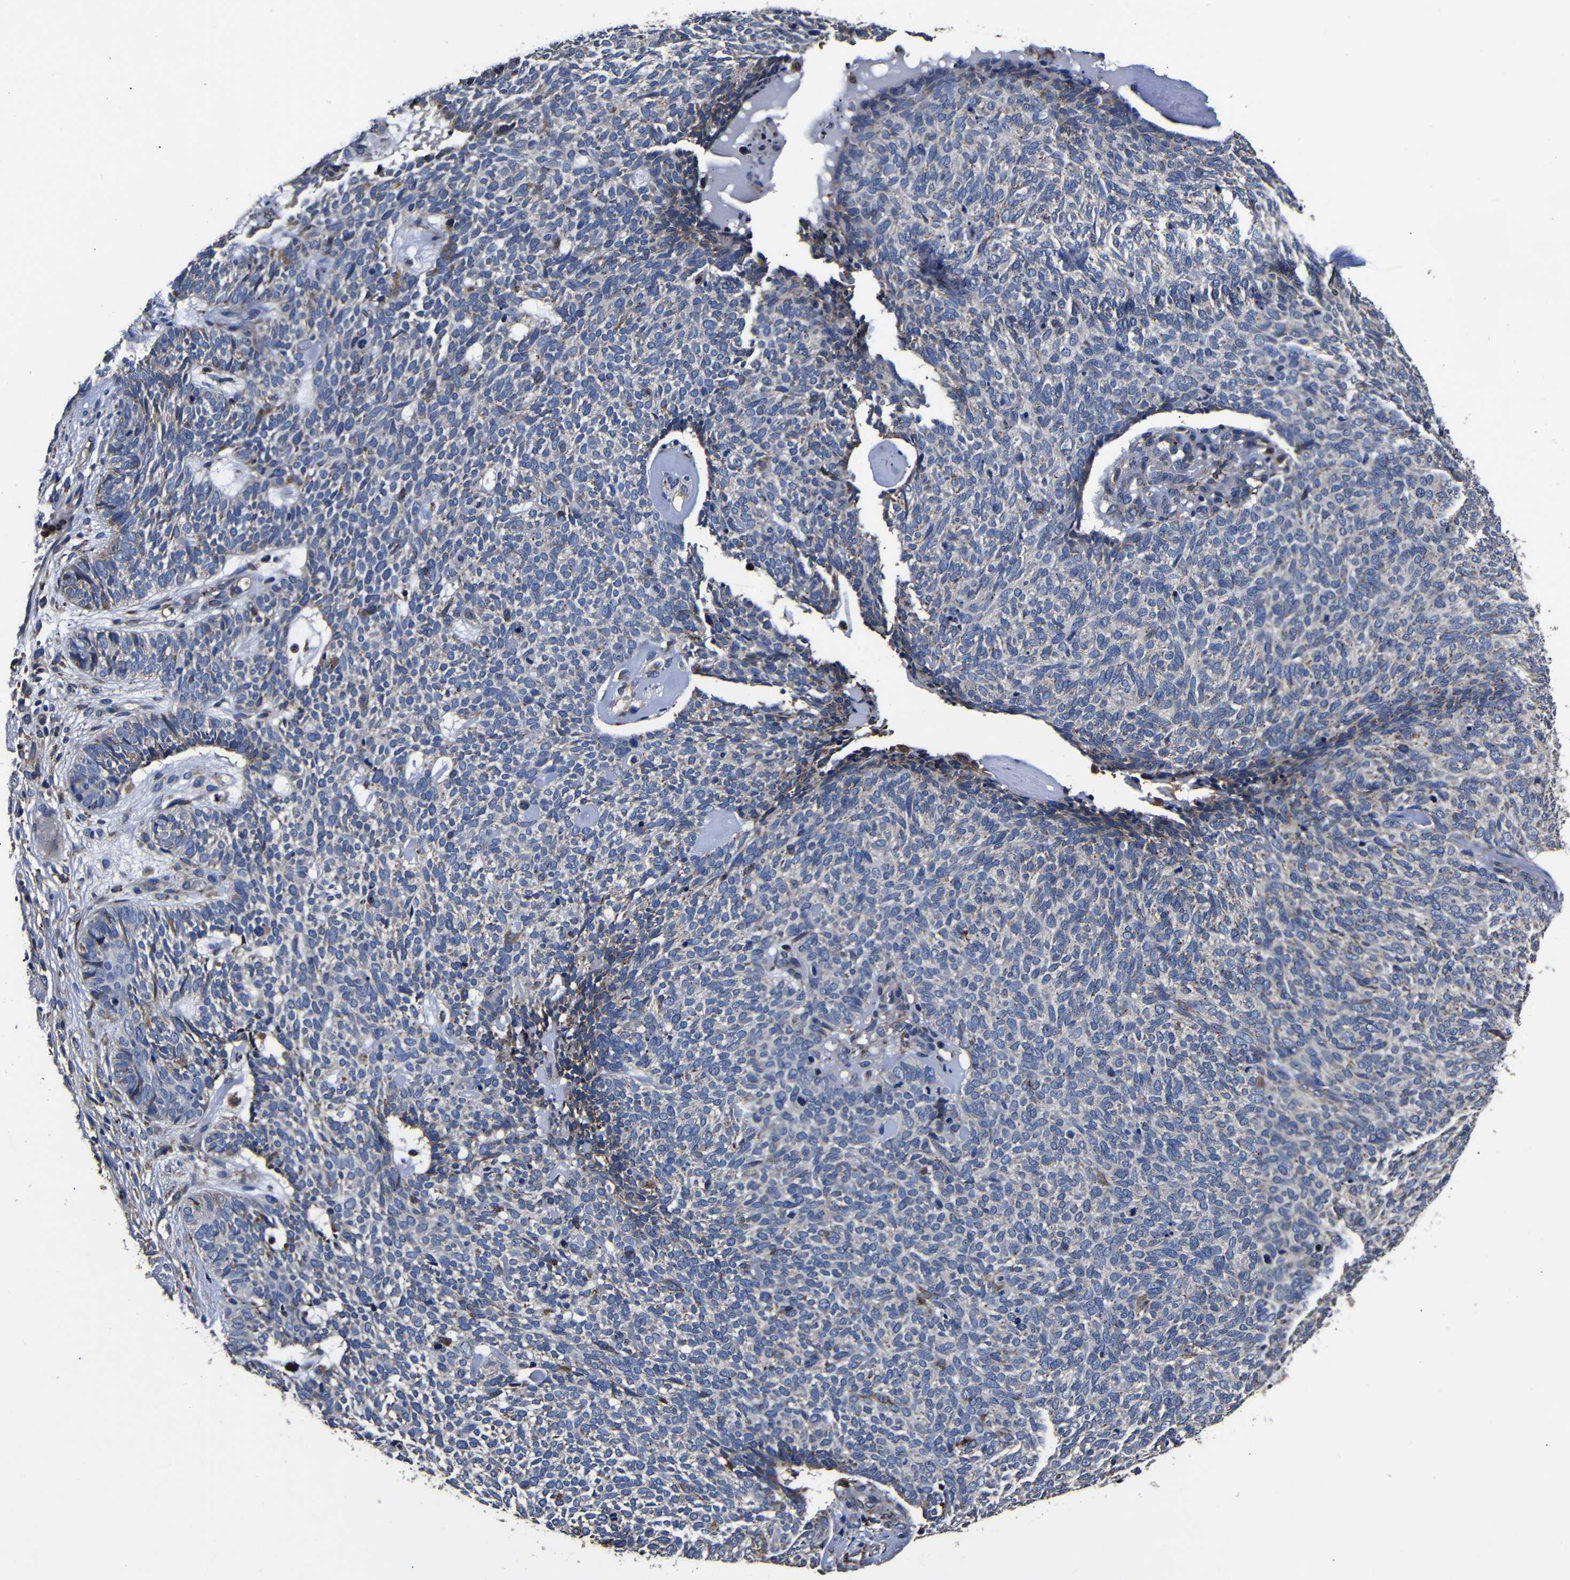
{"staining": {"intensity": "weak", "quantity": "<25%", "location": "cytoplasmic/membranous"}, "tissue": "skin cancer", "cell_type": "Tumor cells", "image_type": "cancer", "snomed": [{"axis": "morphology", "description": "Basal cell carcinoma"}, {"axis": "topography", "description": "Skin"}], "caption": "Human skin cancer (basal cell carcinoma) stained for a protein using IHC displays no expression in tumor cells.", "gene": "SCN9A", "patient": {"sex": "female", "age": 84}}